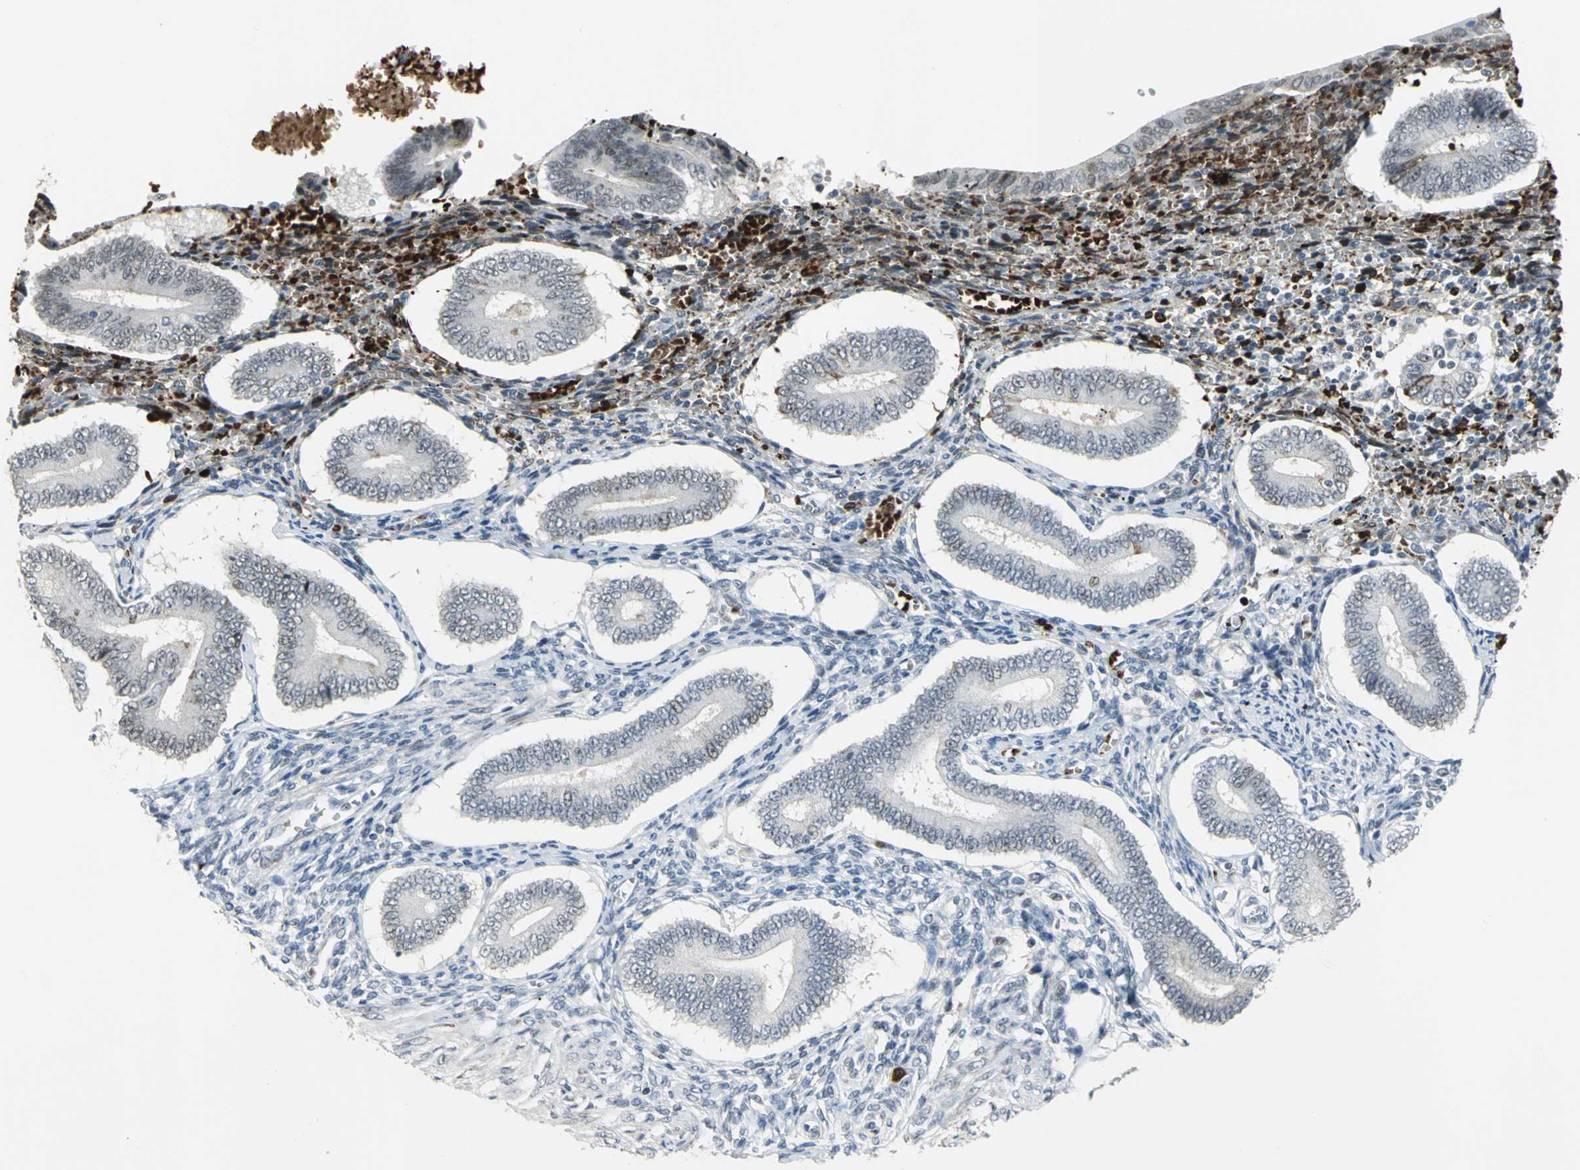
{"staining": {"intensity": "weak", "quantity": "<25%", "location": "nuclear"}, "tissue": "endometrium", "cell_type": "Cells in endometrial stroma", "image_type": "normal", "snomed": [{"axis": "morphology", "description": "Normal tissue, NOS"}, {"axis": "topography", "description": "Endometrium"}], "caption": "This is a photomicrograph of immunohistochemistry staining of unremarkable endometrium, which shows no staining in cells in endometrial stroma.", "gene": "GLI3", "patient": {"sex": "female", "age": 42}}